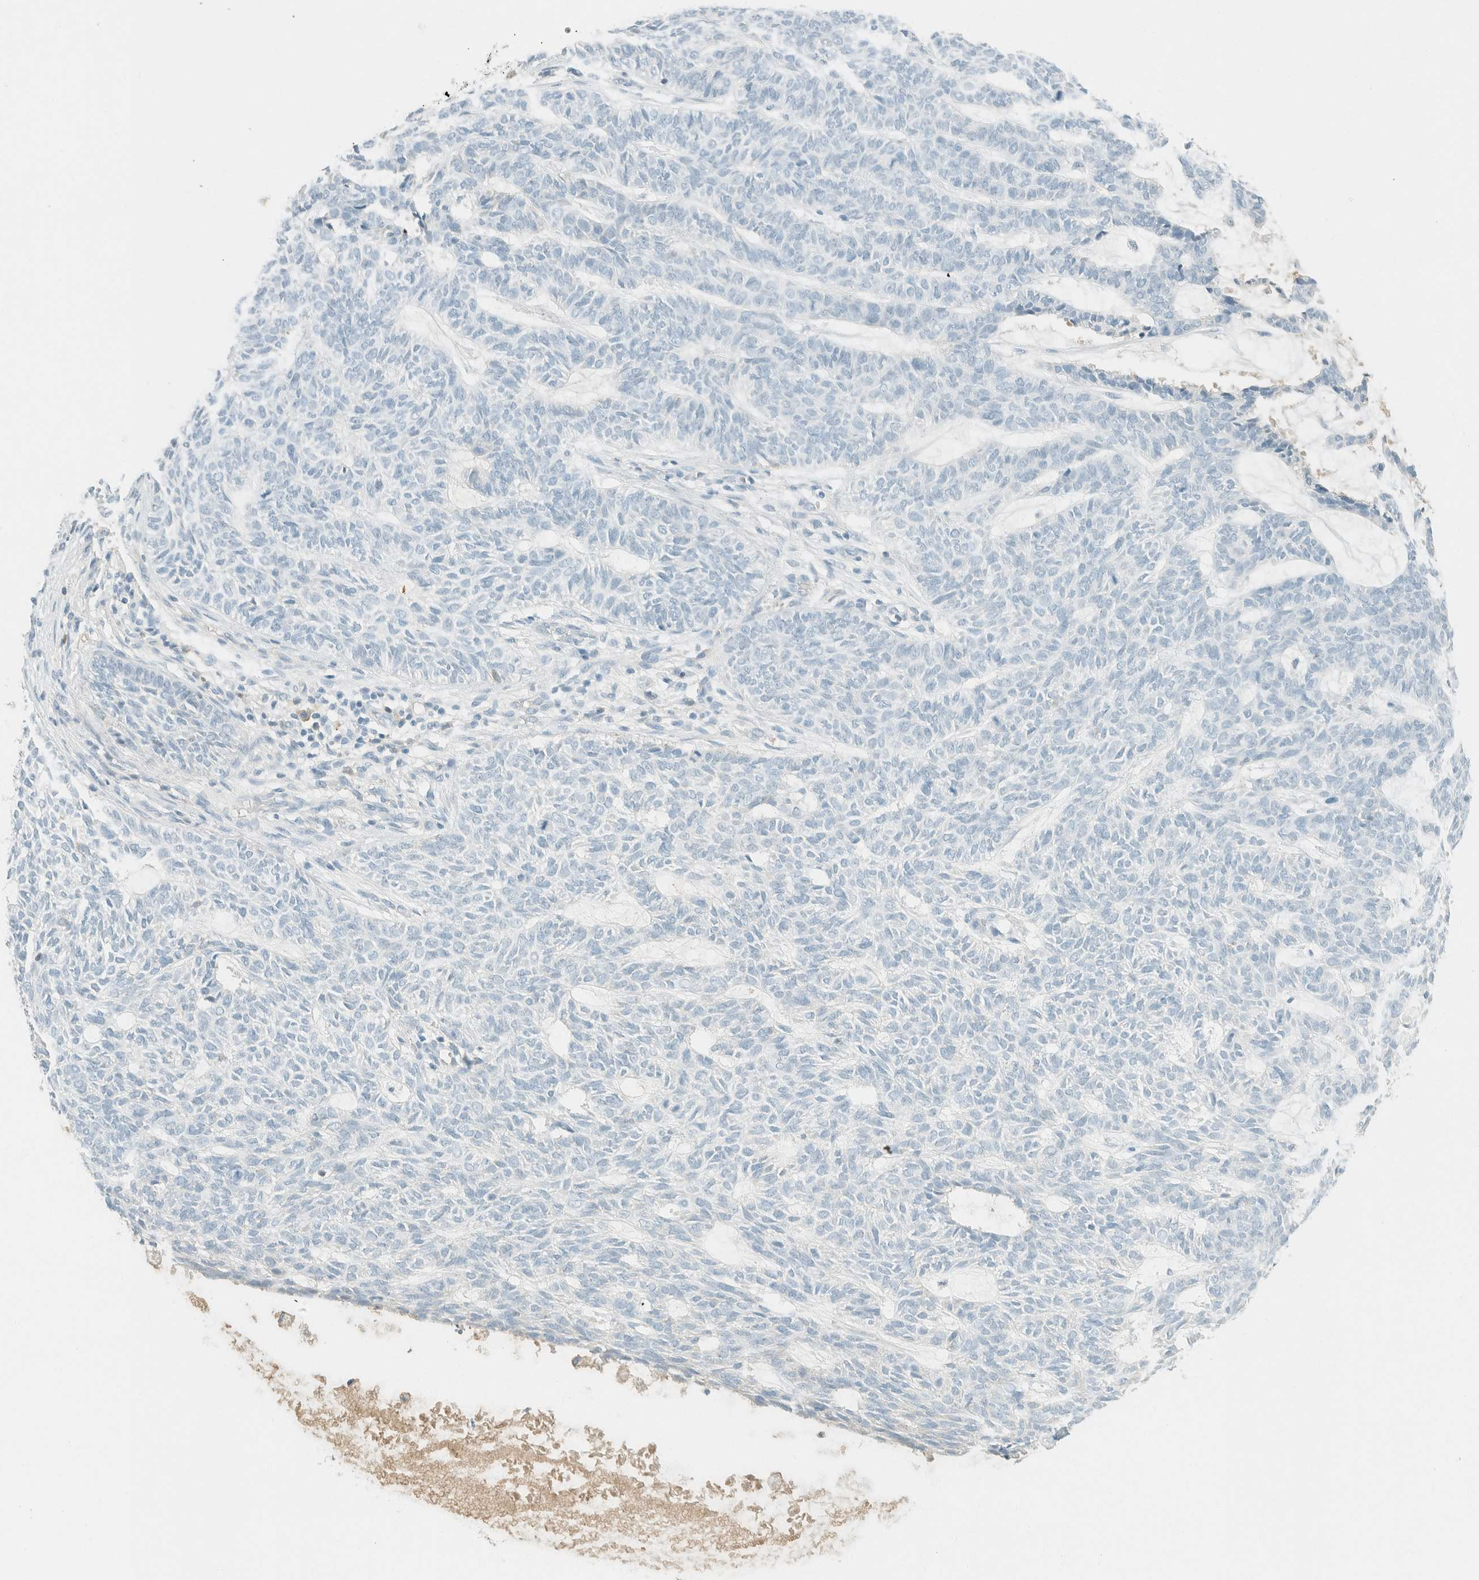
{"staining": {"intensity": "negative", "quantity": "none", "location": "none"}, "tissue": "skin cancer", "cell_type": "Tumor cells", "image_type": "cancer", "snomed": [{"axis": "morphology", "description": "Basal cell carcinoma"}, {"axis": "topography", "description": "Skin"}], "caption": "A high-resolution image shows immunohistochemistry staining of basal cell carcinoma (skin), which demonstrates no significant positivity in tumor cells. (Immunohistochemistry (ihc), brightfield microscopy, high magnification).", "gene": "GPA33", "patient": {"sex": "male", "age": 87}}